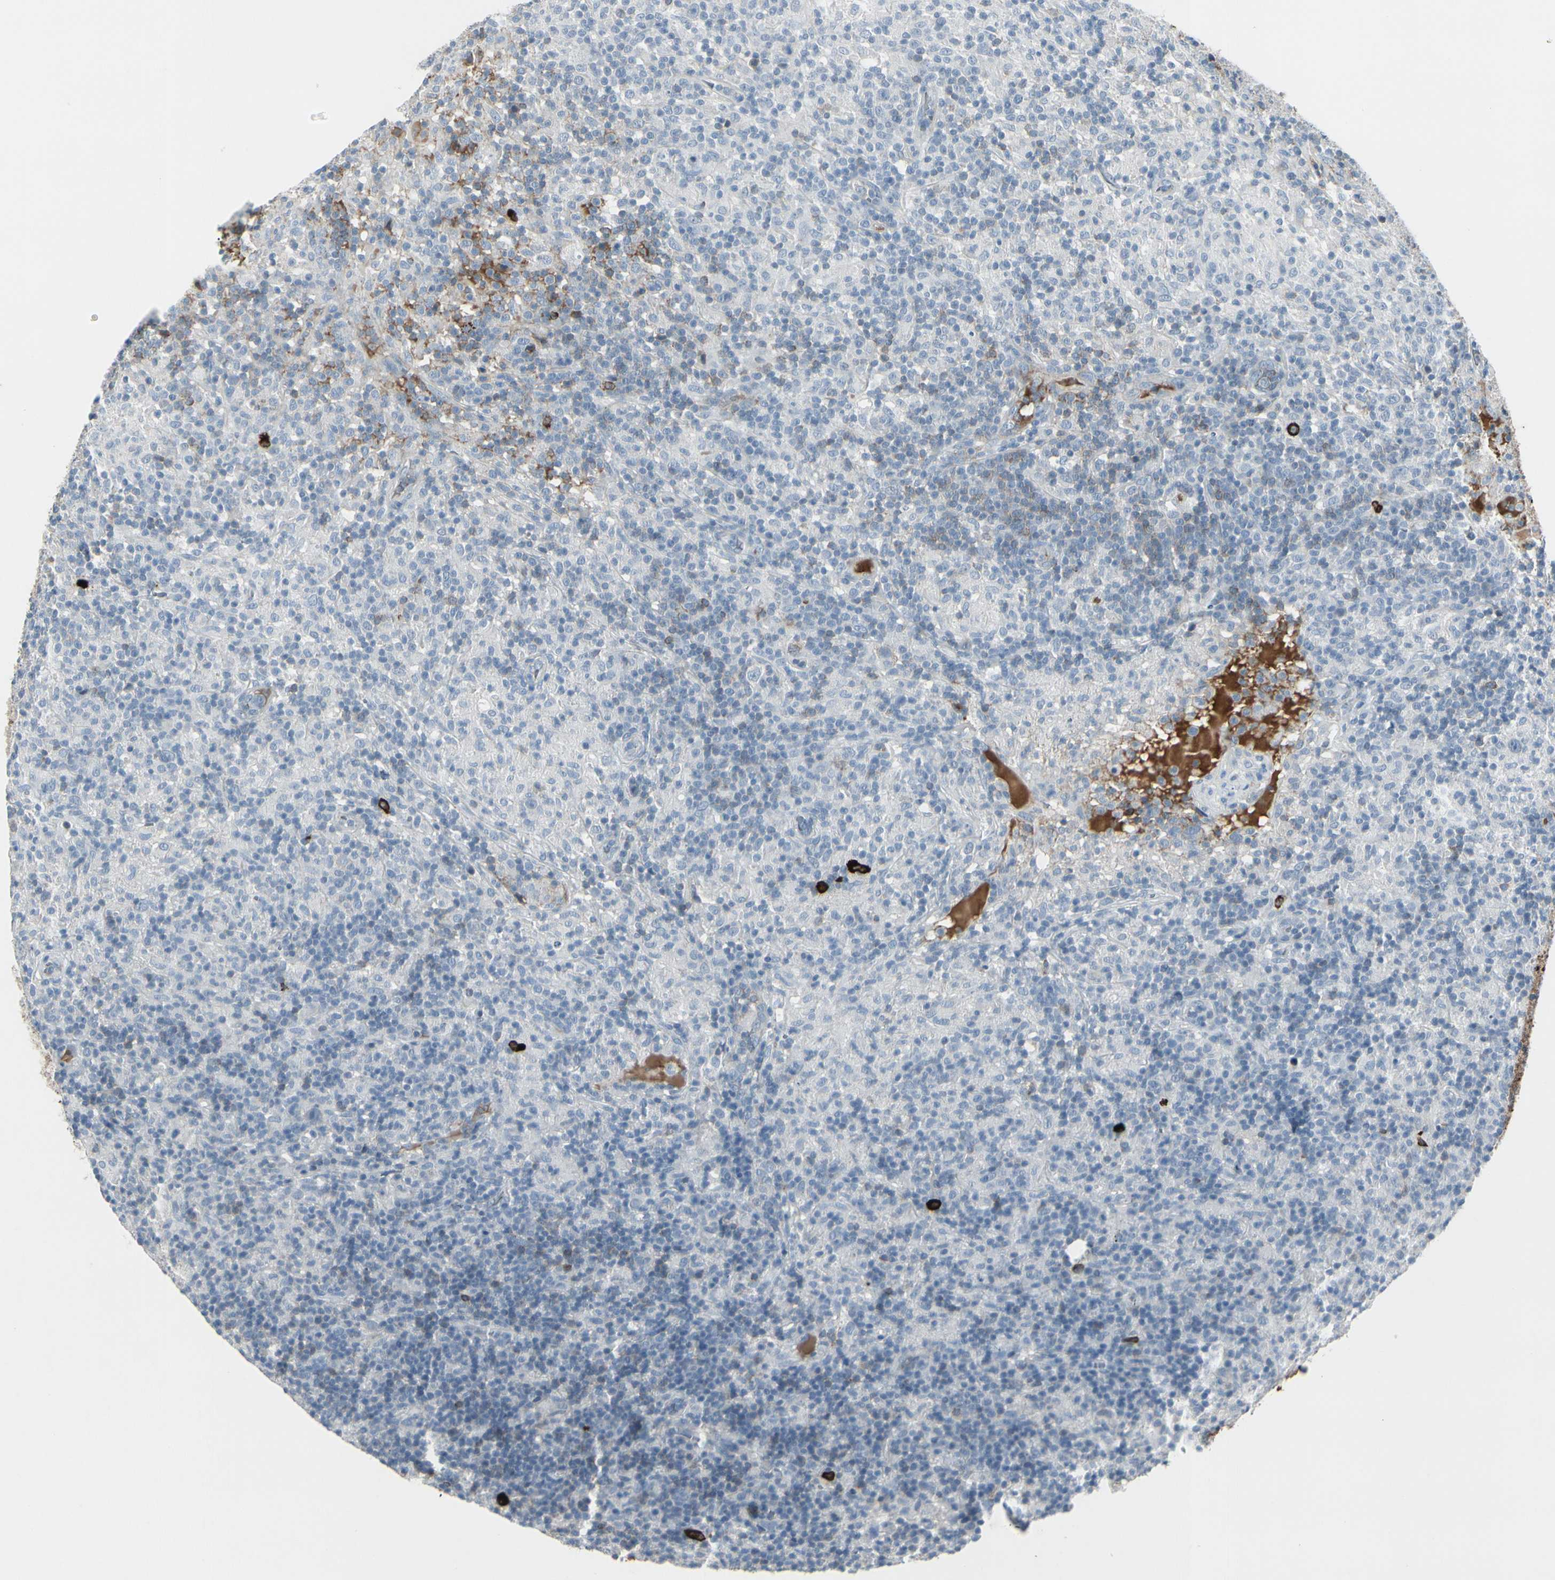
{"staining": {"intensity": "negative", "quantity": "none", "location": "none"}, "tissue": "lymphoma", "cell_type": "Tumor cells", "image_type": "cancer", "snomed": [{"axis": "morphology", "description": "Hodgkin's disease, NOS"}, {"axis": "topography", "description": "Lymph node"}], "caption": "Tumor cells show no significant protein positivity in lymphoma.", "gene": "IGHM", "patient": {"sex": "male", "age": 70}}